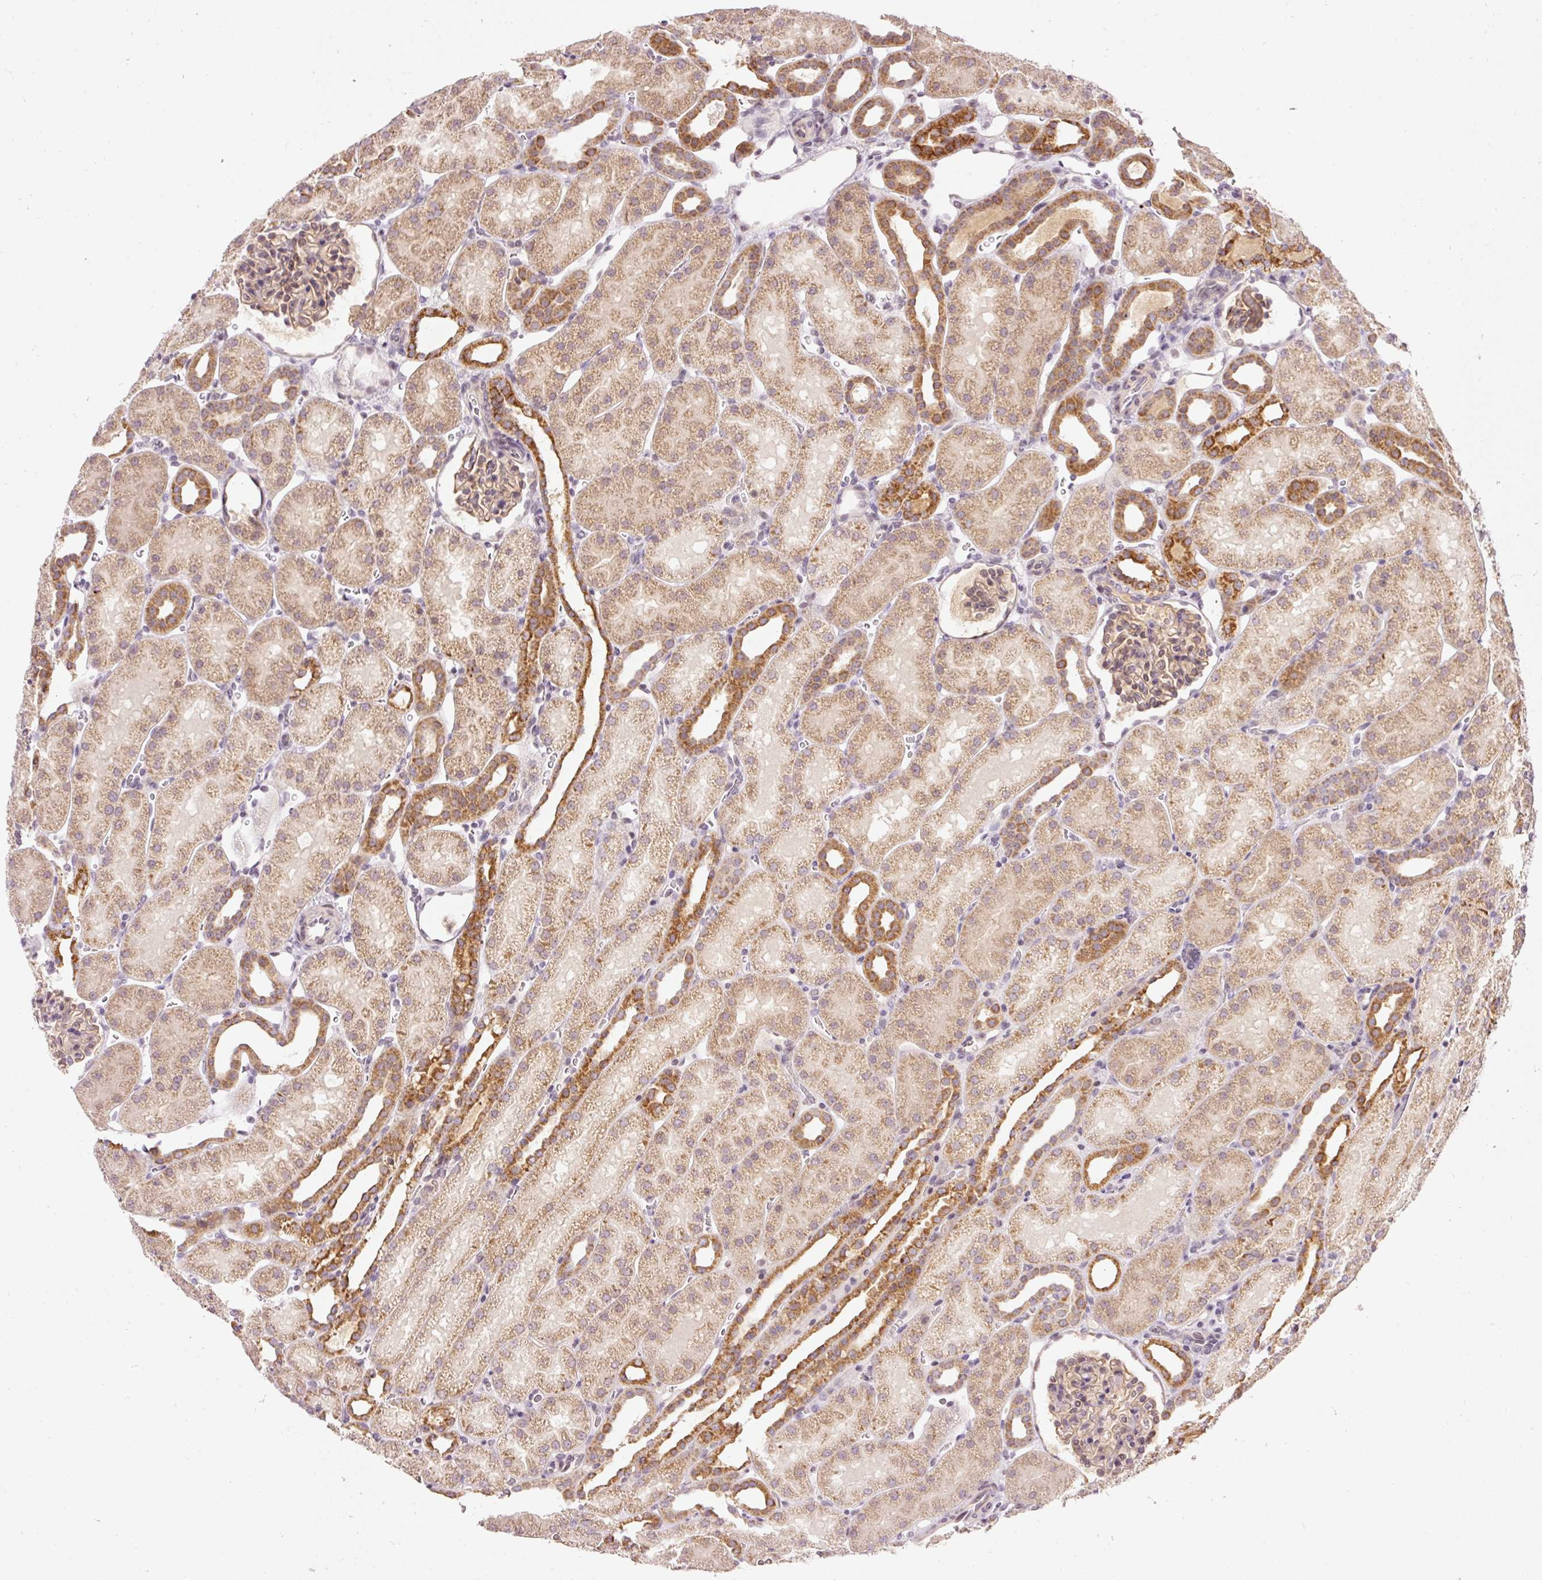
{"staining": {"intensity": "weak", "quantity": "25%-75%", "location": "cytoplasmic/membranous"}, "tissue": "kidney", "cell_type": "Cells in glomeruli", "image_type": "normal", "snomed": [{"axis": "morphology", "description": "Normal tissue, NOS"}, {"axis": "topography", "description": "Kidney"}], "caption": "High-magnification brightfield microscopy of unremarkable kidney stained with DAB (brown) and counterstained with hematoxylin (blue). cells in glomeruli exhibit weak cytoplasmic/membranous staining is identified in approximately25%-75% of cells. The protein is stained brown, and the nuclei are stained in blue (DAB IHC with brightfield microscopy, high magnification).", "gene": "ABHD11", "patient": {"sex": "male", "age": 2}}